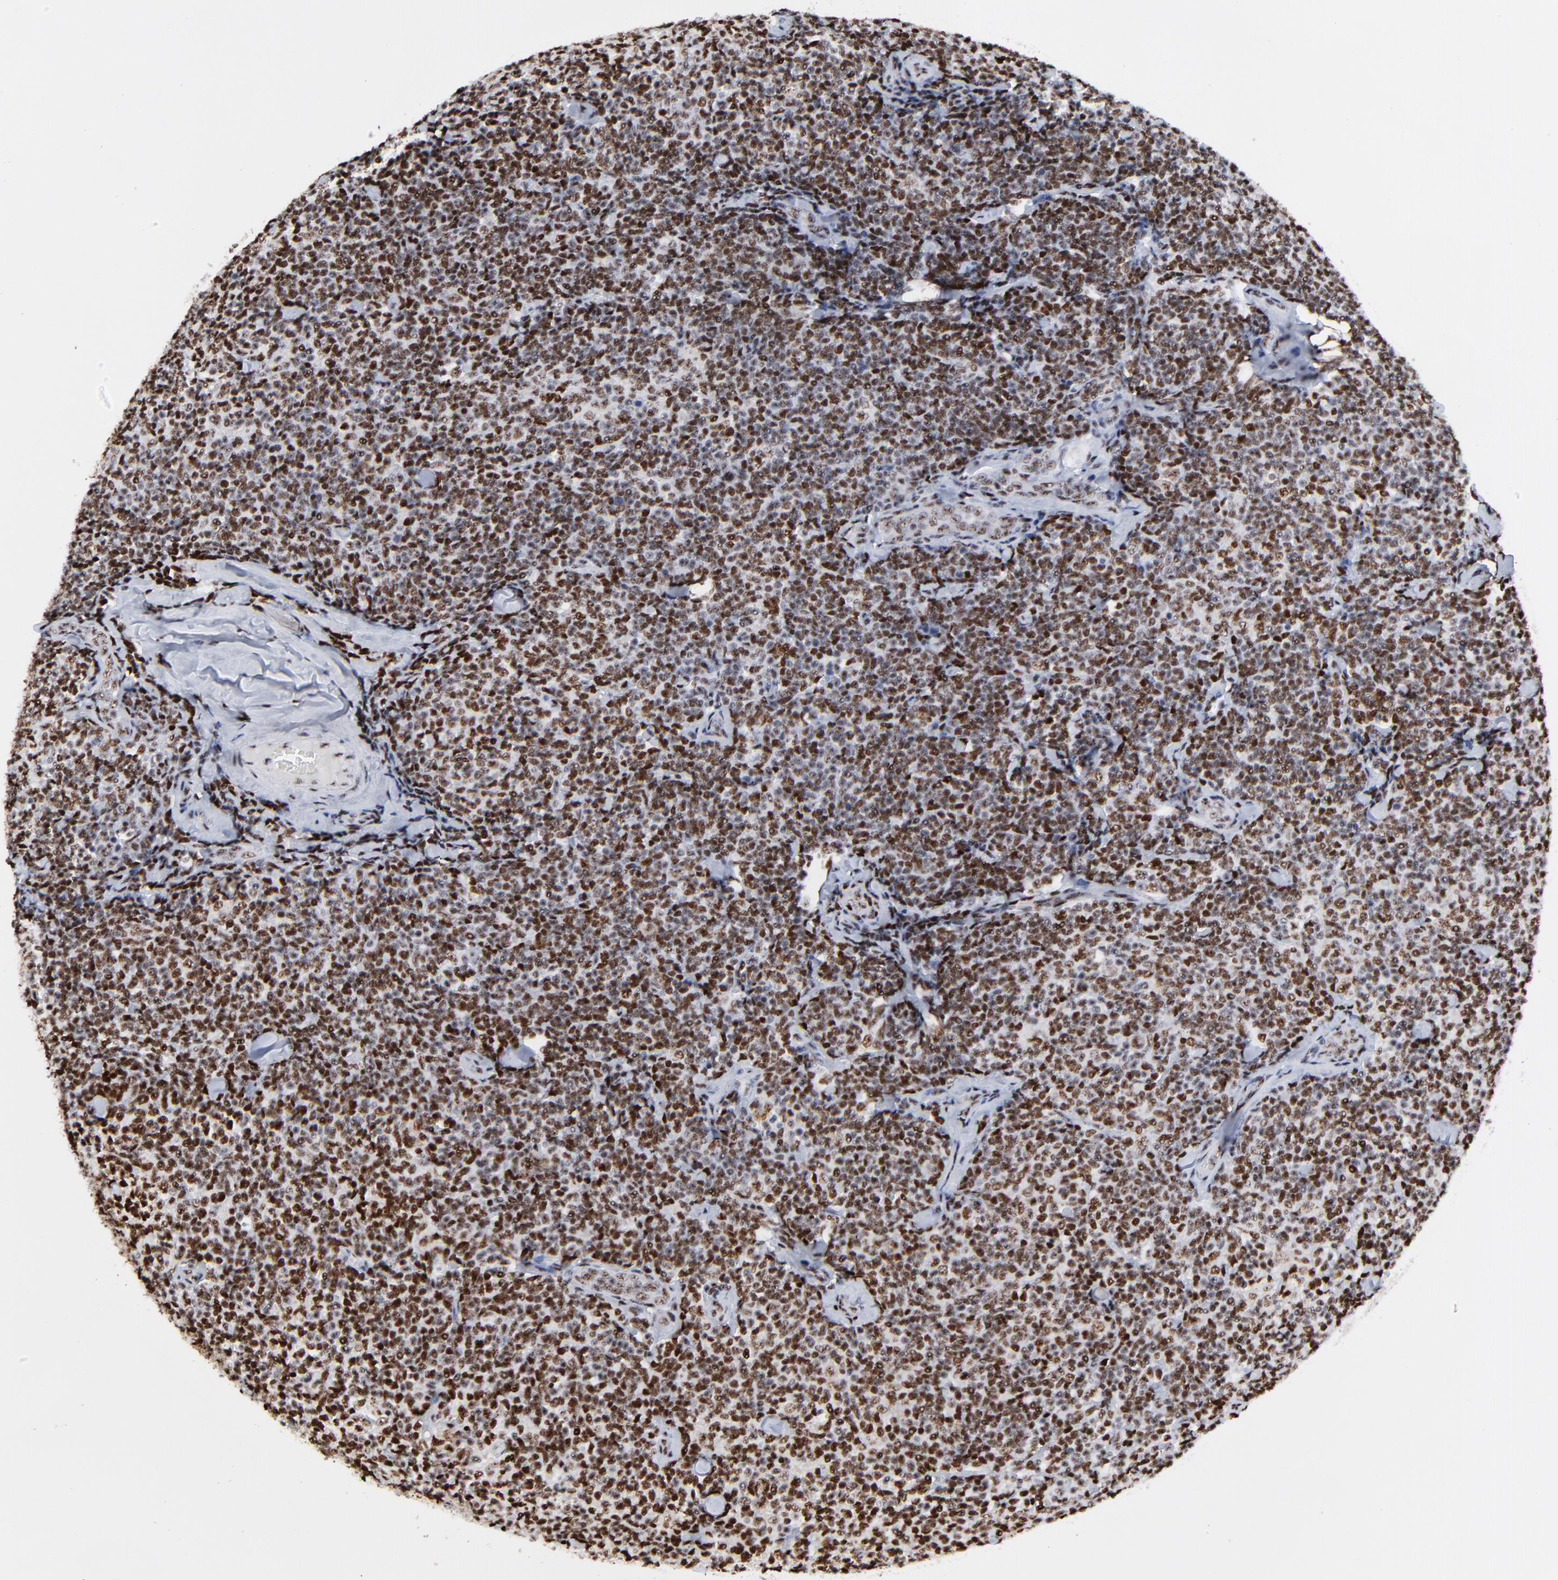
{"staining": {"intensity": "moderate", "quantity": ">75%", "location": "nuclear"}, "tissue": "lymphoma", "cell_type": "Tumor cells", "image_type": "cancer", "snomed": [{"axis": "morphology", "description": "Malignant lymphoma, non-Hodgkin's type, Low grade"}, {"axis": "topography", "description": "Lymph node"}], "caption": "Tumor cells demonstrate moderate nuclear staining in about >75% of cells in low-grade malignant lymphoma, non-Hodgkin's type.", "gene": "MBD4", "patient": {"sex": "female", "age": 56}}